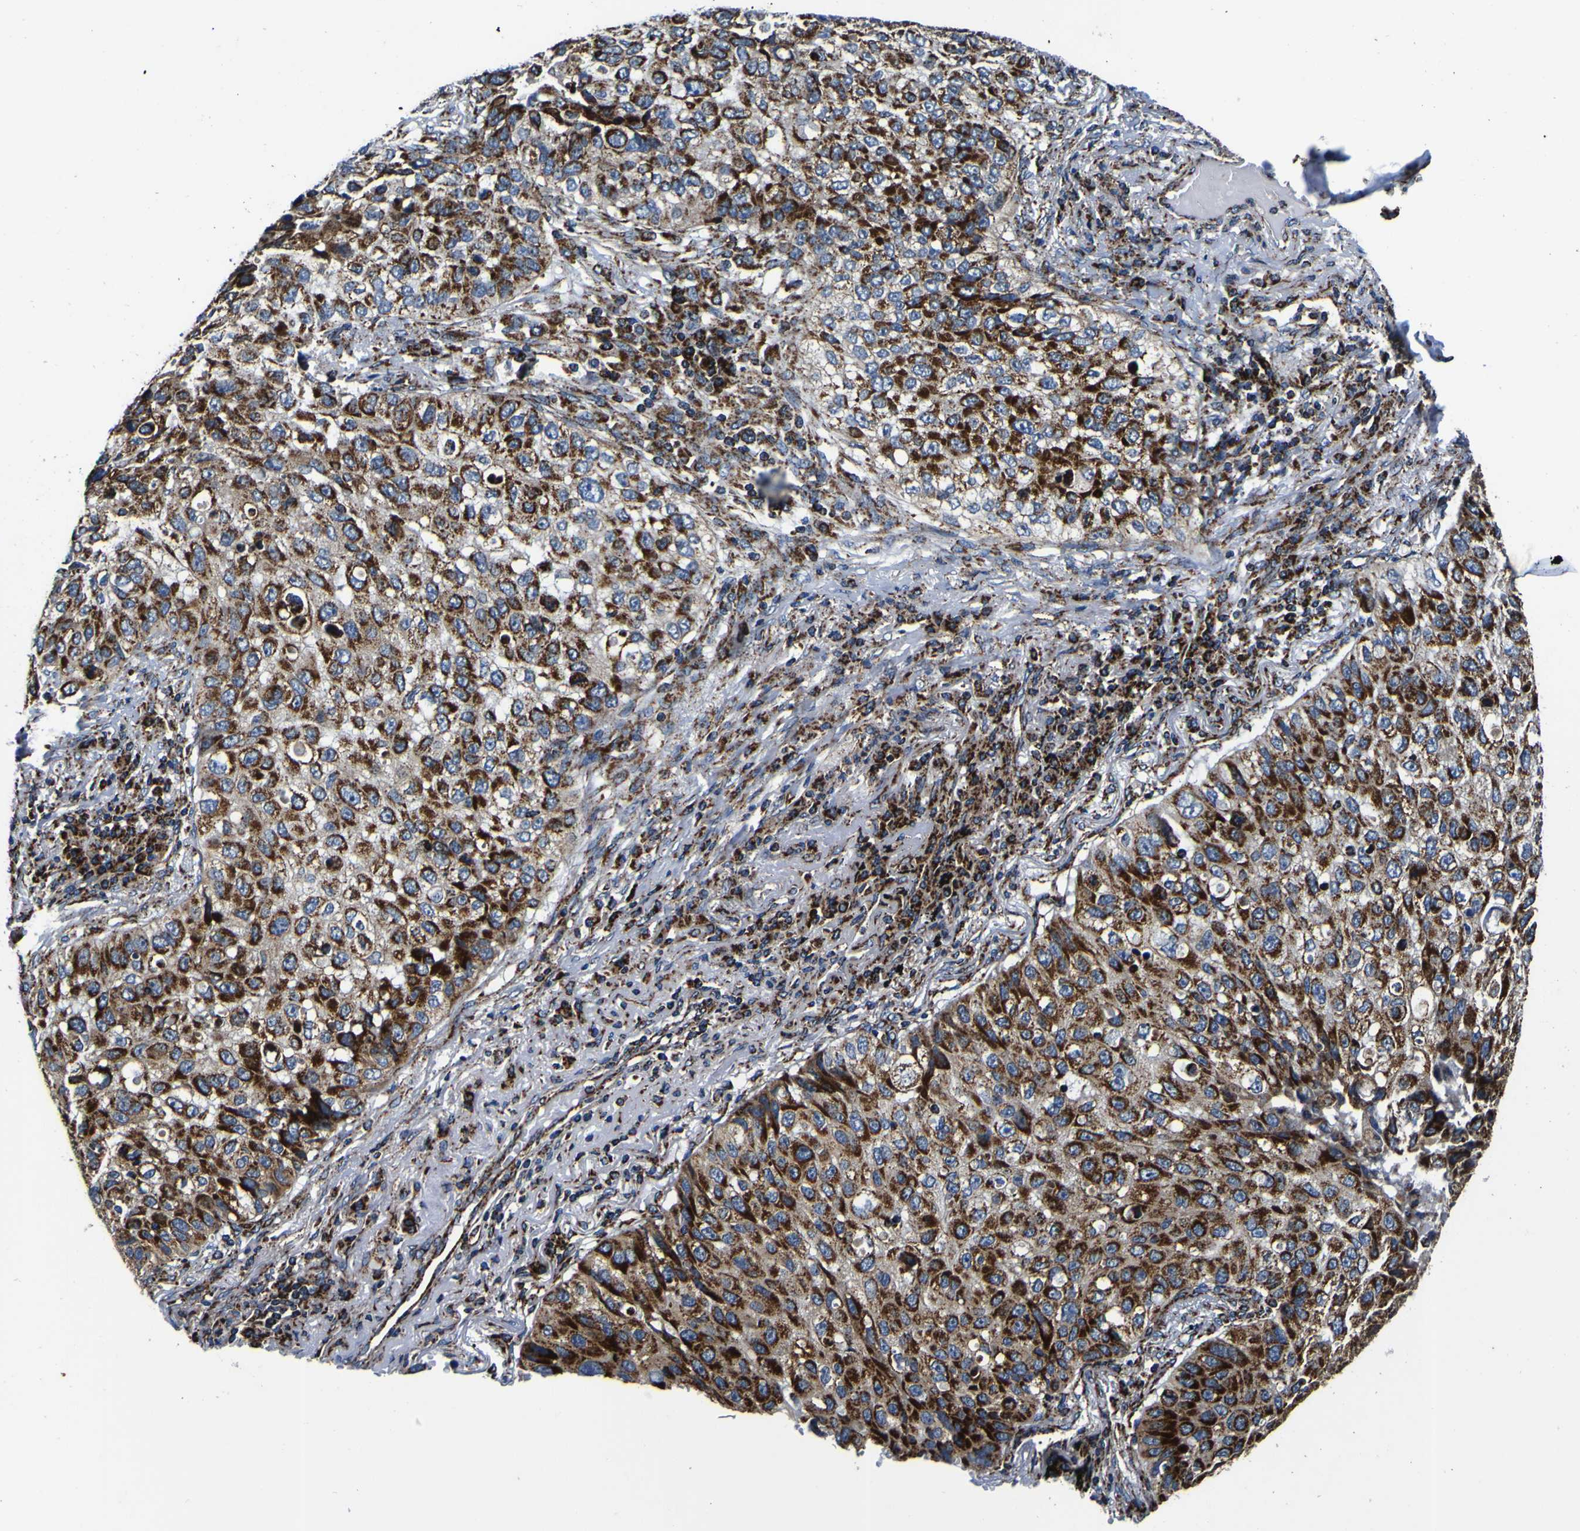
{"staining": {"intensity": "strong", "quantity": ">75%", "location": "cytoplasmic/membranous"}, "tissue": "lung cancer", "cell_type": "Tumor cells", "image_type": "cancer", "snomed": [{"axis": "morphology", "description": "Squamous cell carcinoma, NOS"}, {"axis": "topography", "description": "Lung"}], "caption": "Immunohistochemistry (IHC) photomicrograph of neoplastic tissue: human lung cancer stained using immunohistochemistry (IHC) displays high levels of strong protein expression localized specifically in the cytoplasmic/membranous of tumor cells, appearing as a cytoplasmic/membranous brown color.", "gene": "PTRH2", "patient": {"sex": "male", "age": 57}}